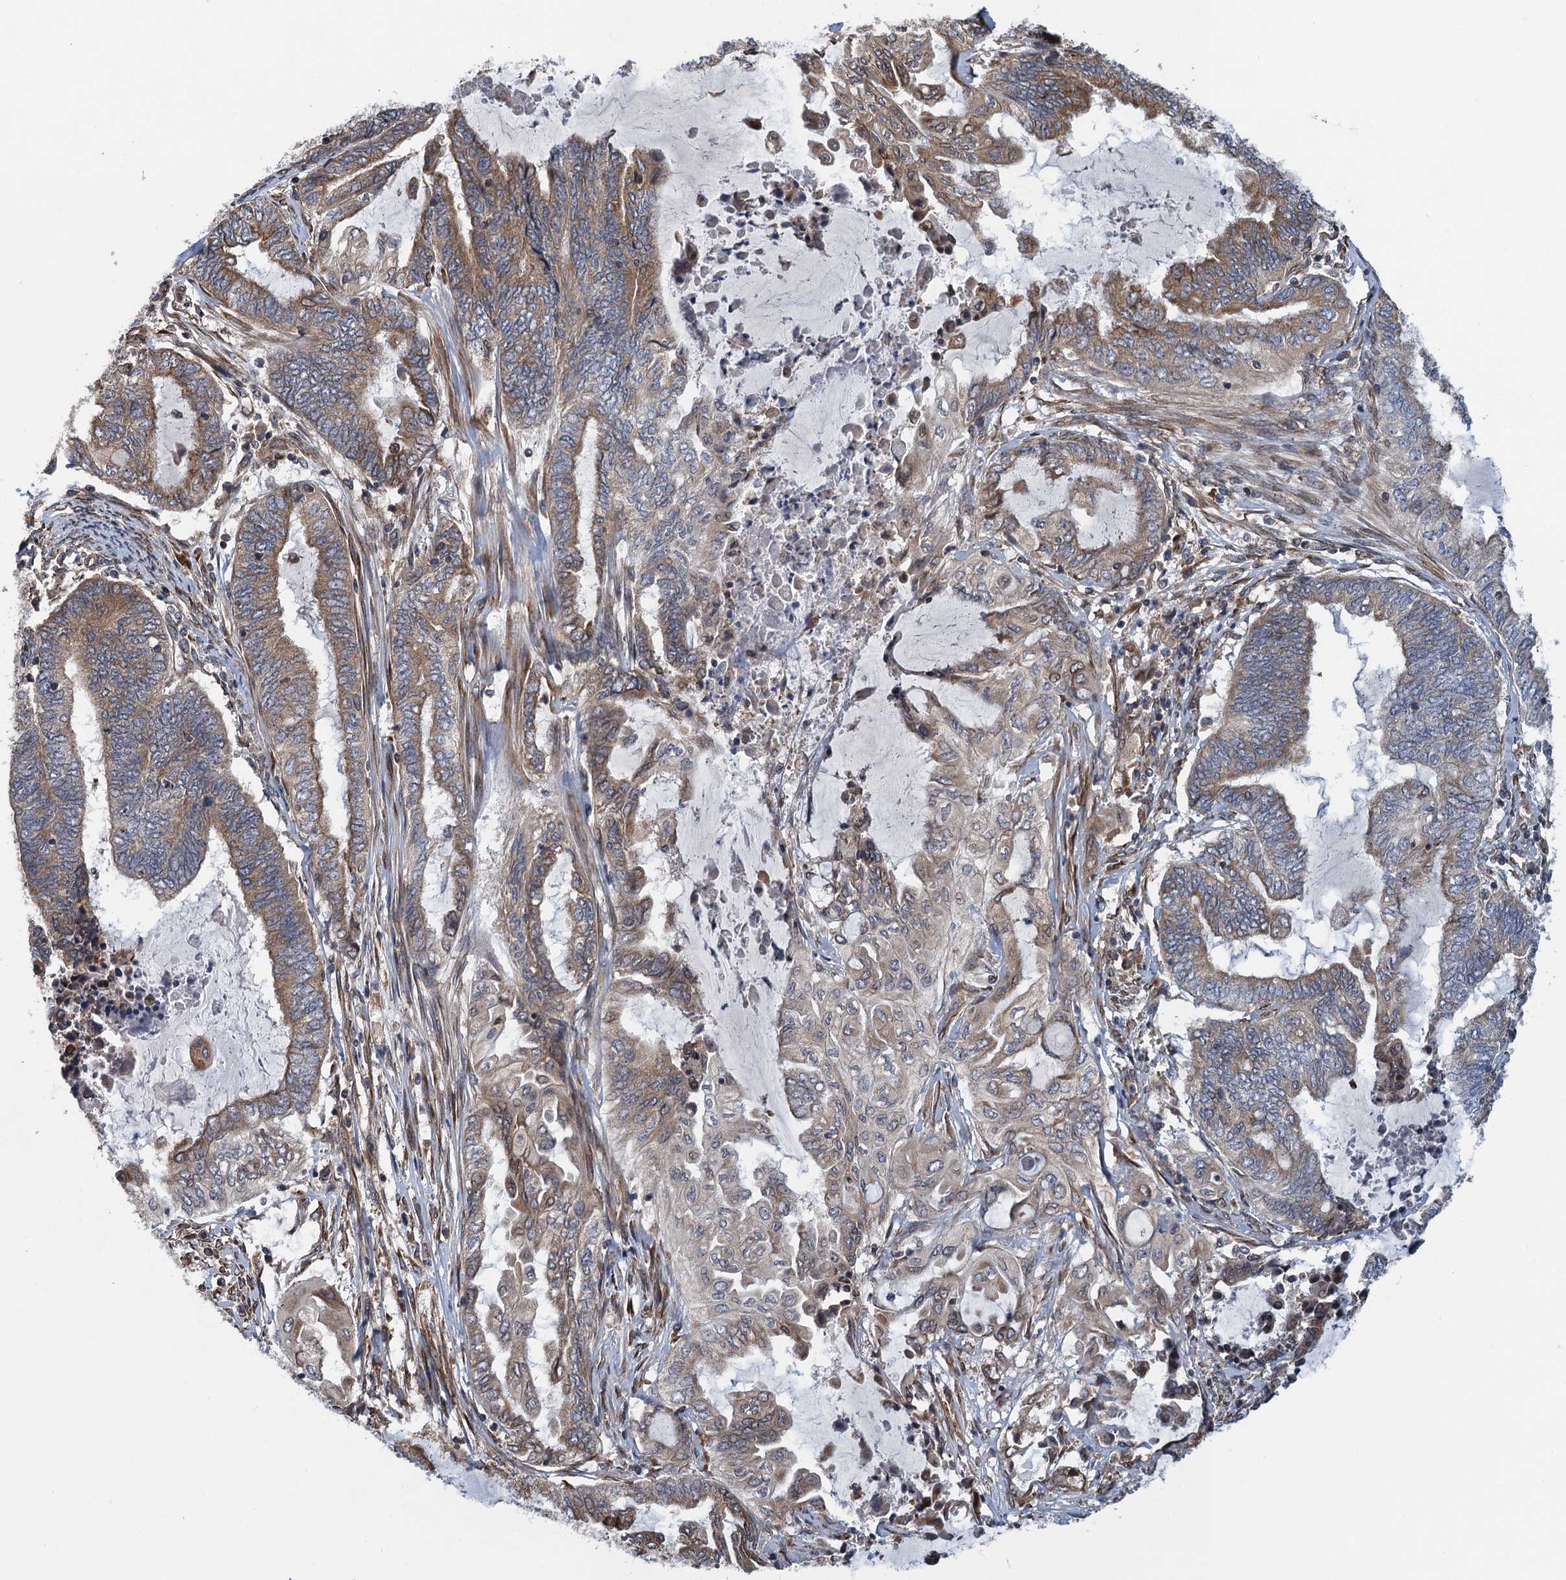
{"staining": {"intensity": "moderate", "quantity": "25%-75%", "location": "cytoplasmic/membranous"}, "tissue": "endometrial cancer", "cell_type": "Tumor cells", "image_type": "cancer", "snomed": [{"axis": "morphology", "description": "Adenocarcinoma, NOS"}, {"axis": "topography", "description": "Uterus"}, {"axis": "topography", "description": "Endometrium"}], "caption": "Human endometrial cancer stained with a brown dye reveals moderate cytoplasmic/membranous positive staining in about 25%-75% of tumor cells.", "gene": "MDM1", "patient": {"sex": "female", "age": 70}}